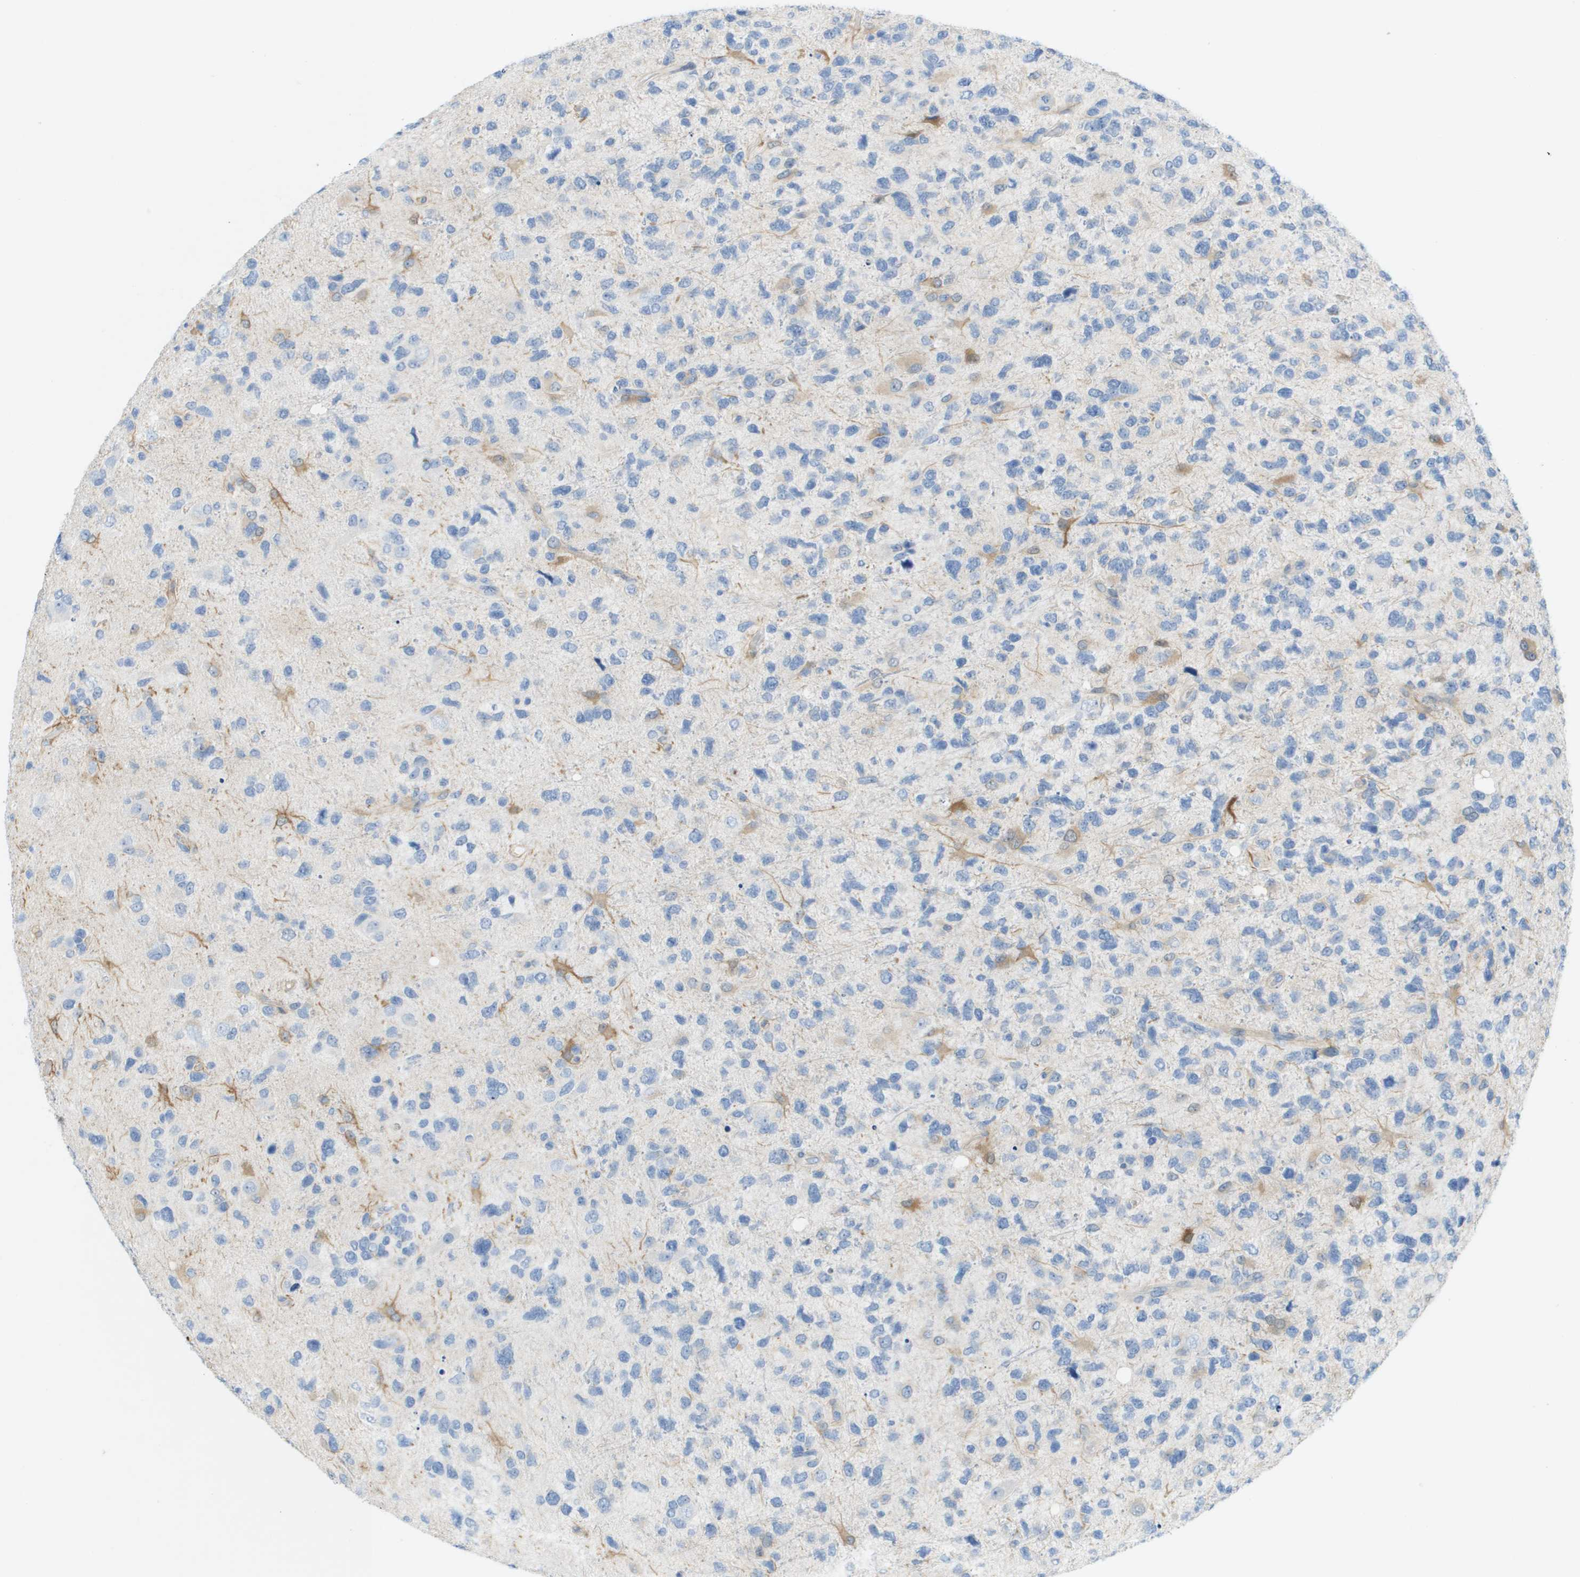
{"staining": {"intensity": "negative", "quantity": "none", "location": "none"}, "tissue": "glioma", "cell_type": "Tumor cells", "image_type": "cancer", "snomed": [{"axis": "morphology", "description": "Glioma, malignant, High grade"}, {"axis": "topography", "description": "Brain"}], "caption": "High power microscopy photomicrograph of an immunohistochemistry (IHC) histopathology image of high-grade glioma (malignant), revealing no significant staining in tumor cells.", "gene": "CUL9", "patient": {"sex": "female", "age": 58}}